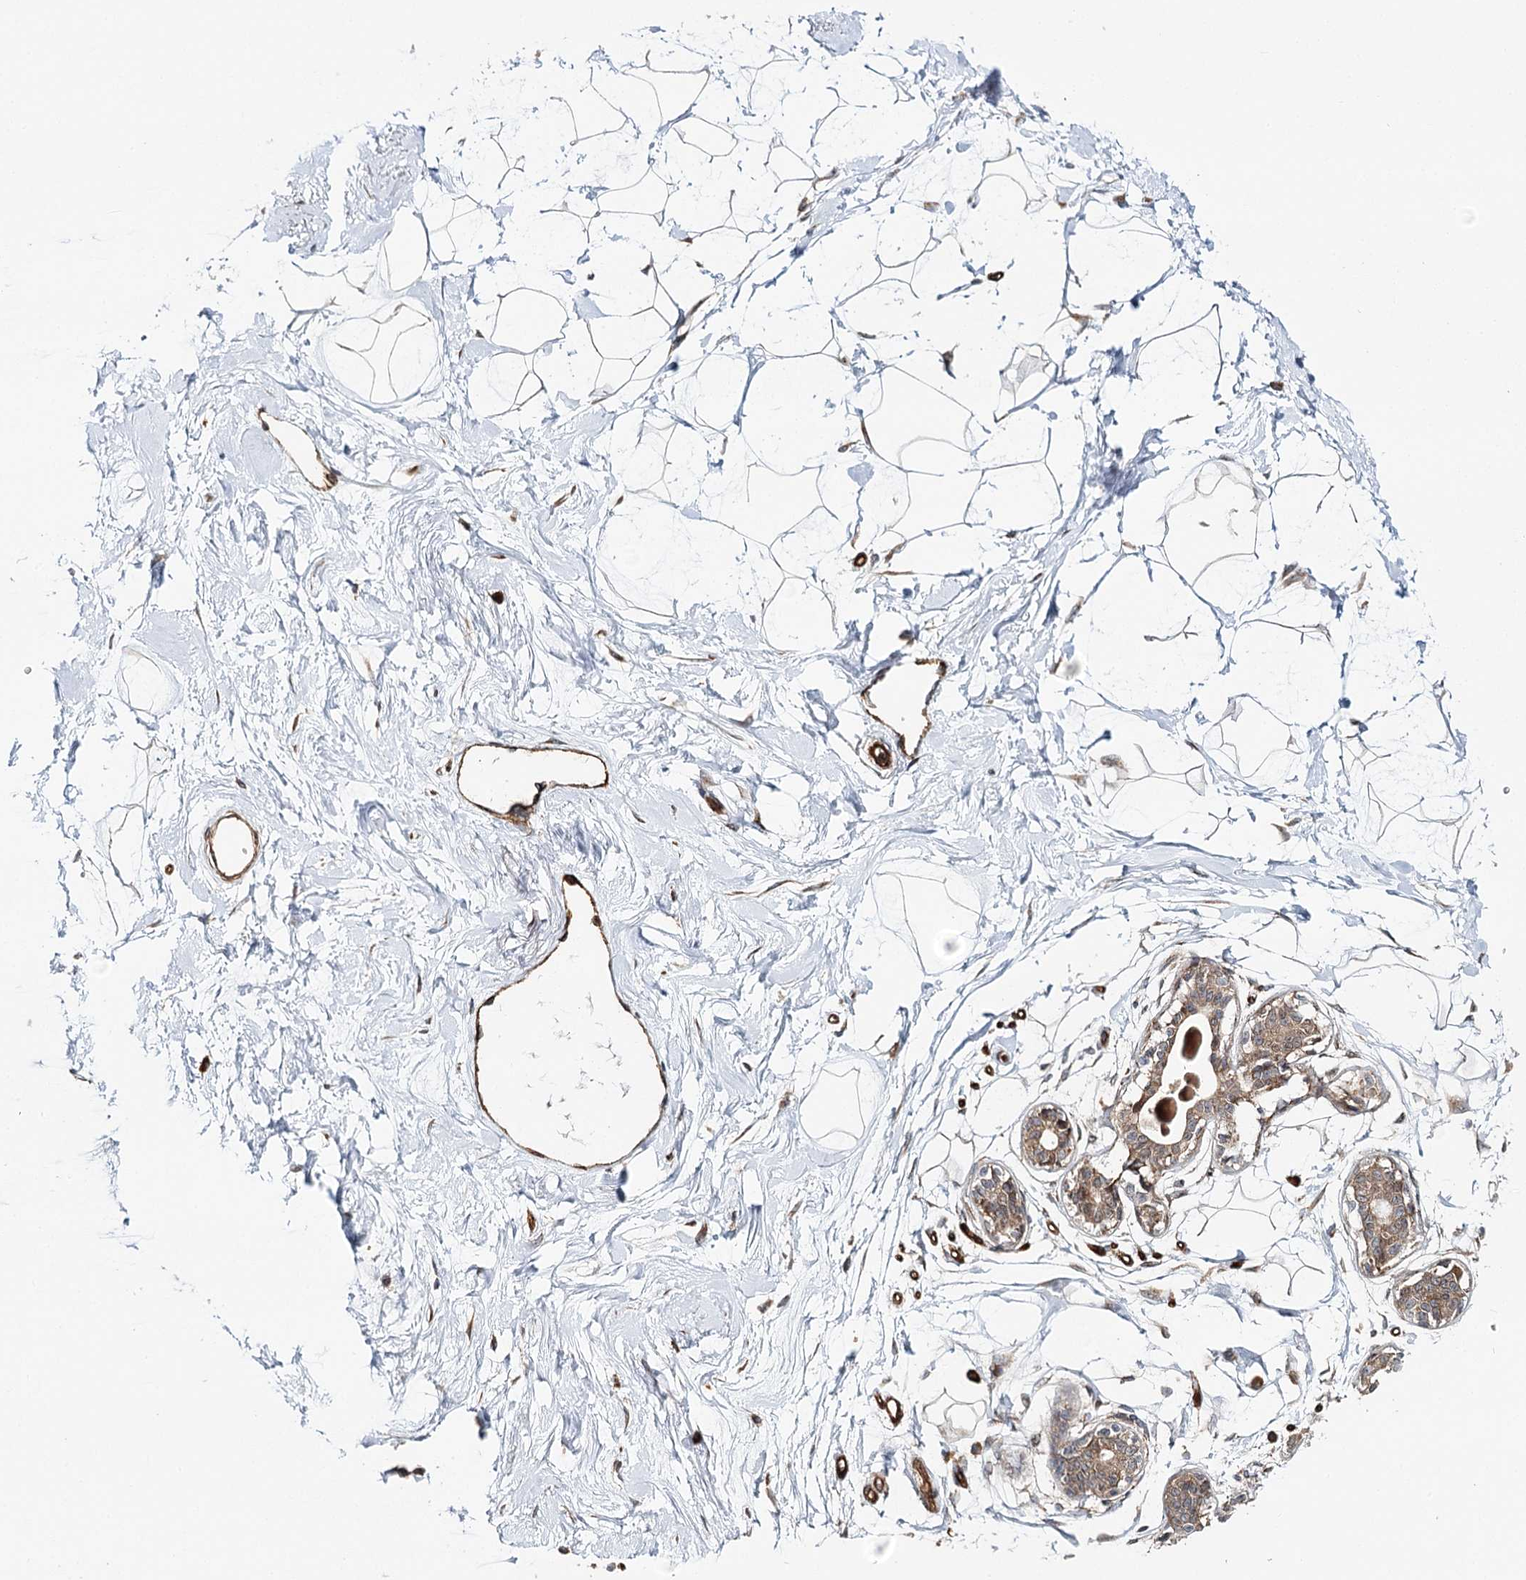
{"staining": {"intensity": "weak", "quantity": "25%-75%", "location": "cytoplasmic/membranous"}, "tissue": "breast", "cell_type": "Adipocytes", "image_type": "normal", "snomed": [{"axis": "morphology", "description": "Normal tissue, NOS"}, {"axis": "topography", "description": "Breast"}], "caption": "DAB (3,3'-diaminobenzidine) immunohistochemical staining of unremarkable human breast reveals weak cytoplasmic/membranous protein positivity in approximately 25%-75% of adipocytes. (IHC, brightfield microscopy, high magnification).", "gene": "MKNK1", "patient": {"sex": "female", "age": 45}}